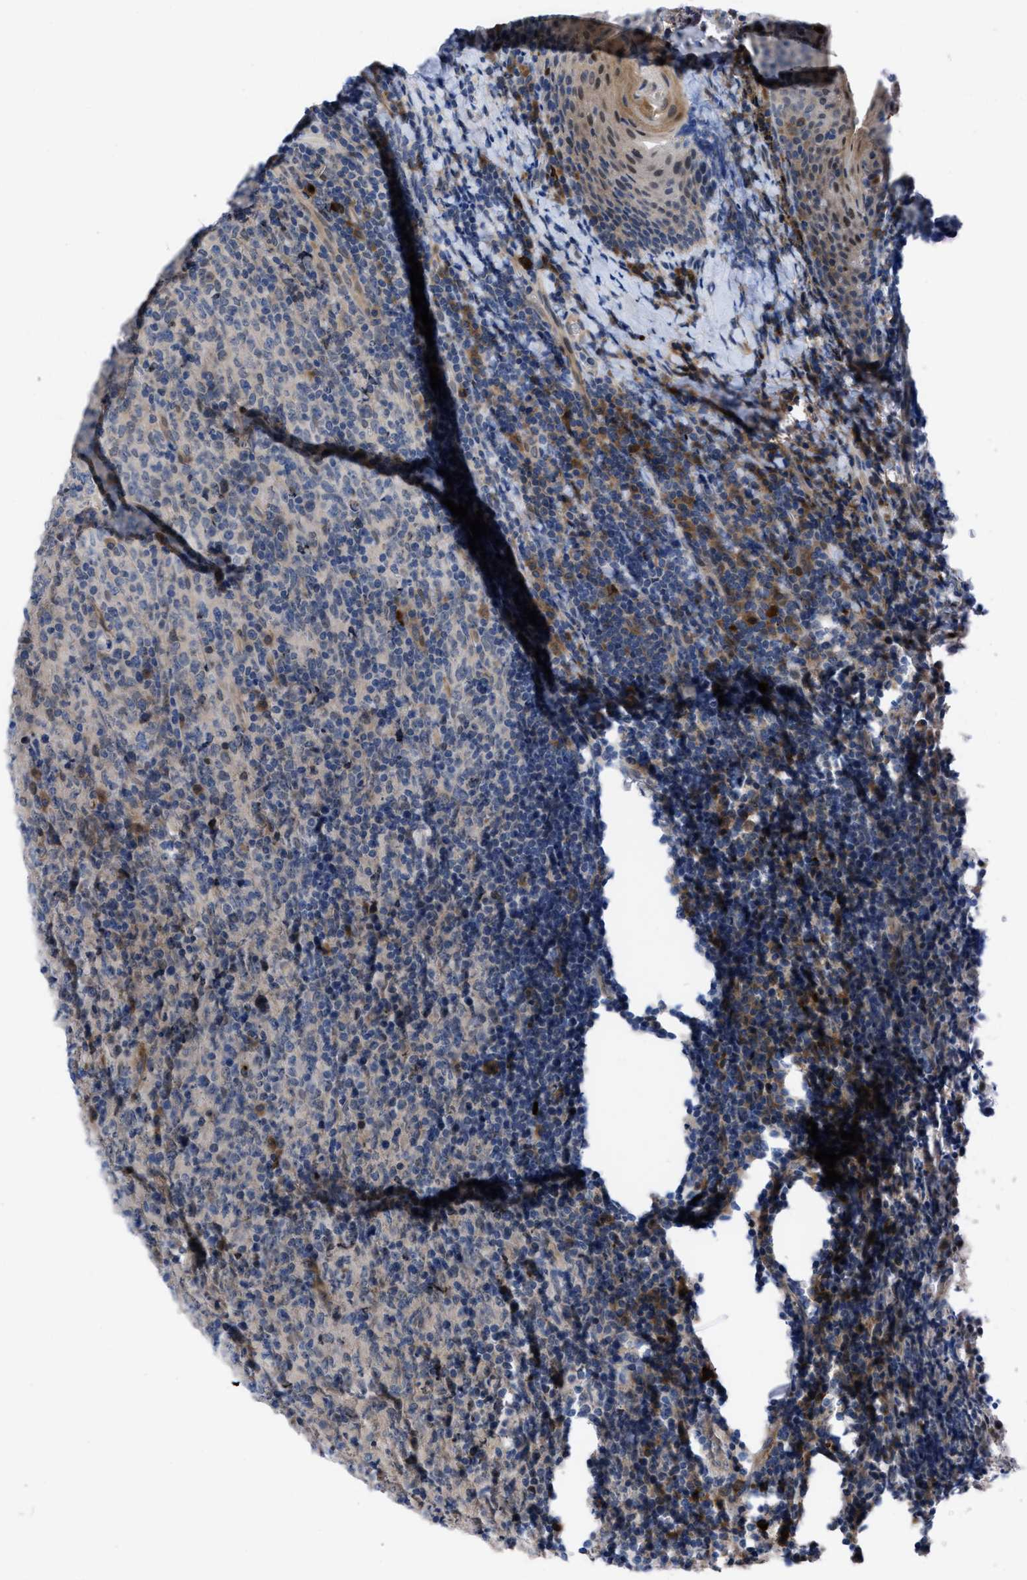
{"staining": {"intensity": "negative", "quantity": "none", "location": "none"}, "tissue": "lymphoma", "cell_type": "Tumor cells", "image_type": "cancer", "snomed": [{"axis": "morphology", "description": "Malignant lymphoma, non-Hodgkin's type, High grade"}, {"axis": "topography", "description": "Tonsil"}], "caption": "Lymphoma was stained to show a protein in brown. There is no significant positivity in tumor cells.", "gene": "IL17RE", "patient": {"sex": "female", "age": 36}}